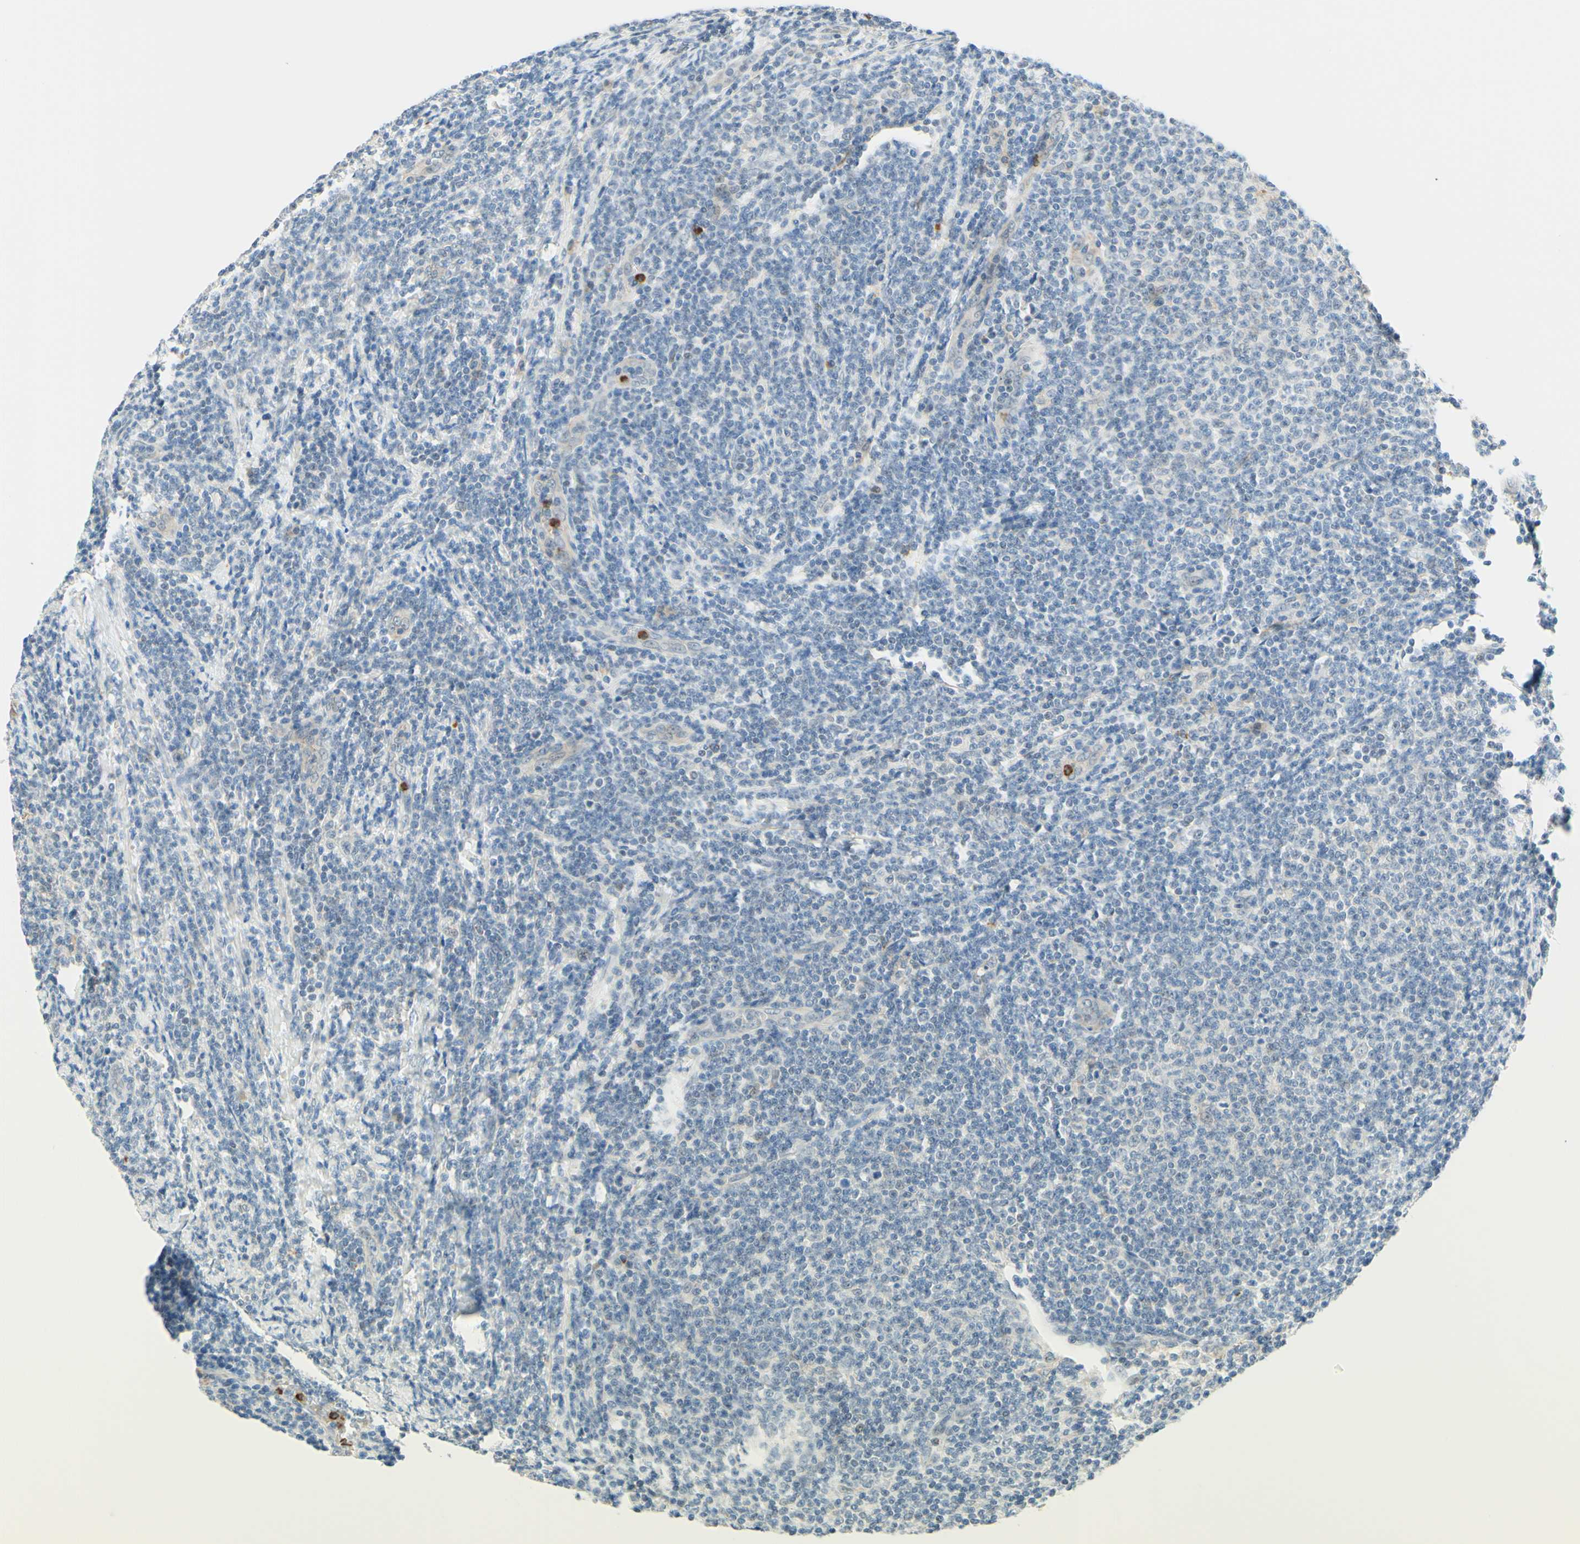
{"staining": {"intensity": "negative", "quantity": "none", "location": "none"}, "tissue": "lymphoma", "cell_type": "Tumor cells", "image_type": "cancer", "snomed": [{"axis": "morphology", "description": "Malignant lymphoma, non-Hodgkin's type, Low grade"}, {"axis": "topography", "description": "Lymph node"}], "caption": "A micrograph of human malignant lymphoma, non-Hodgkin's type (low-grade) is negative for staining in tumor cells.", "gene": "TREM2", "patient": {"sex": "male", "age": 66}}